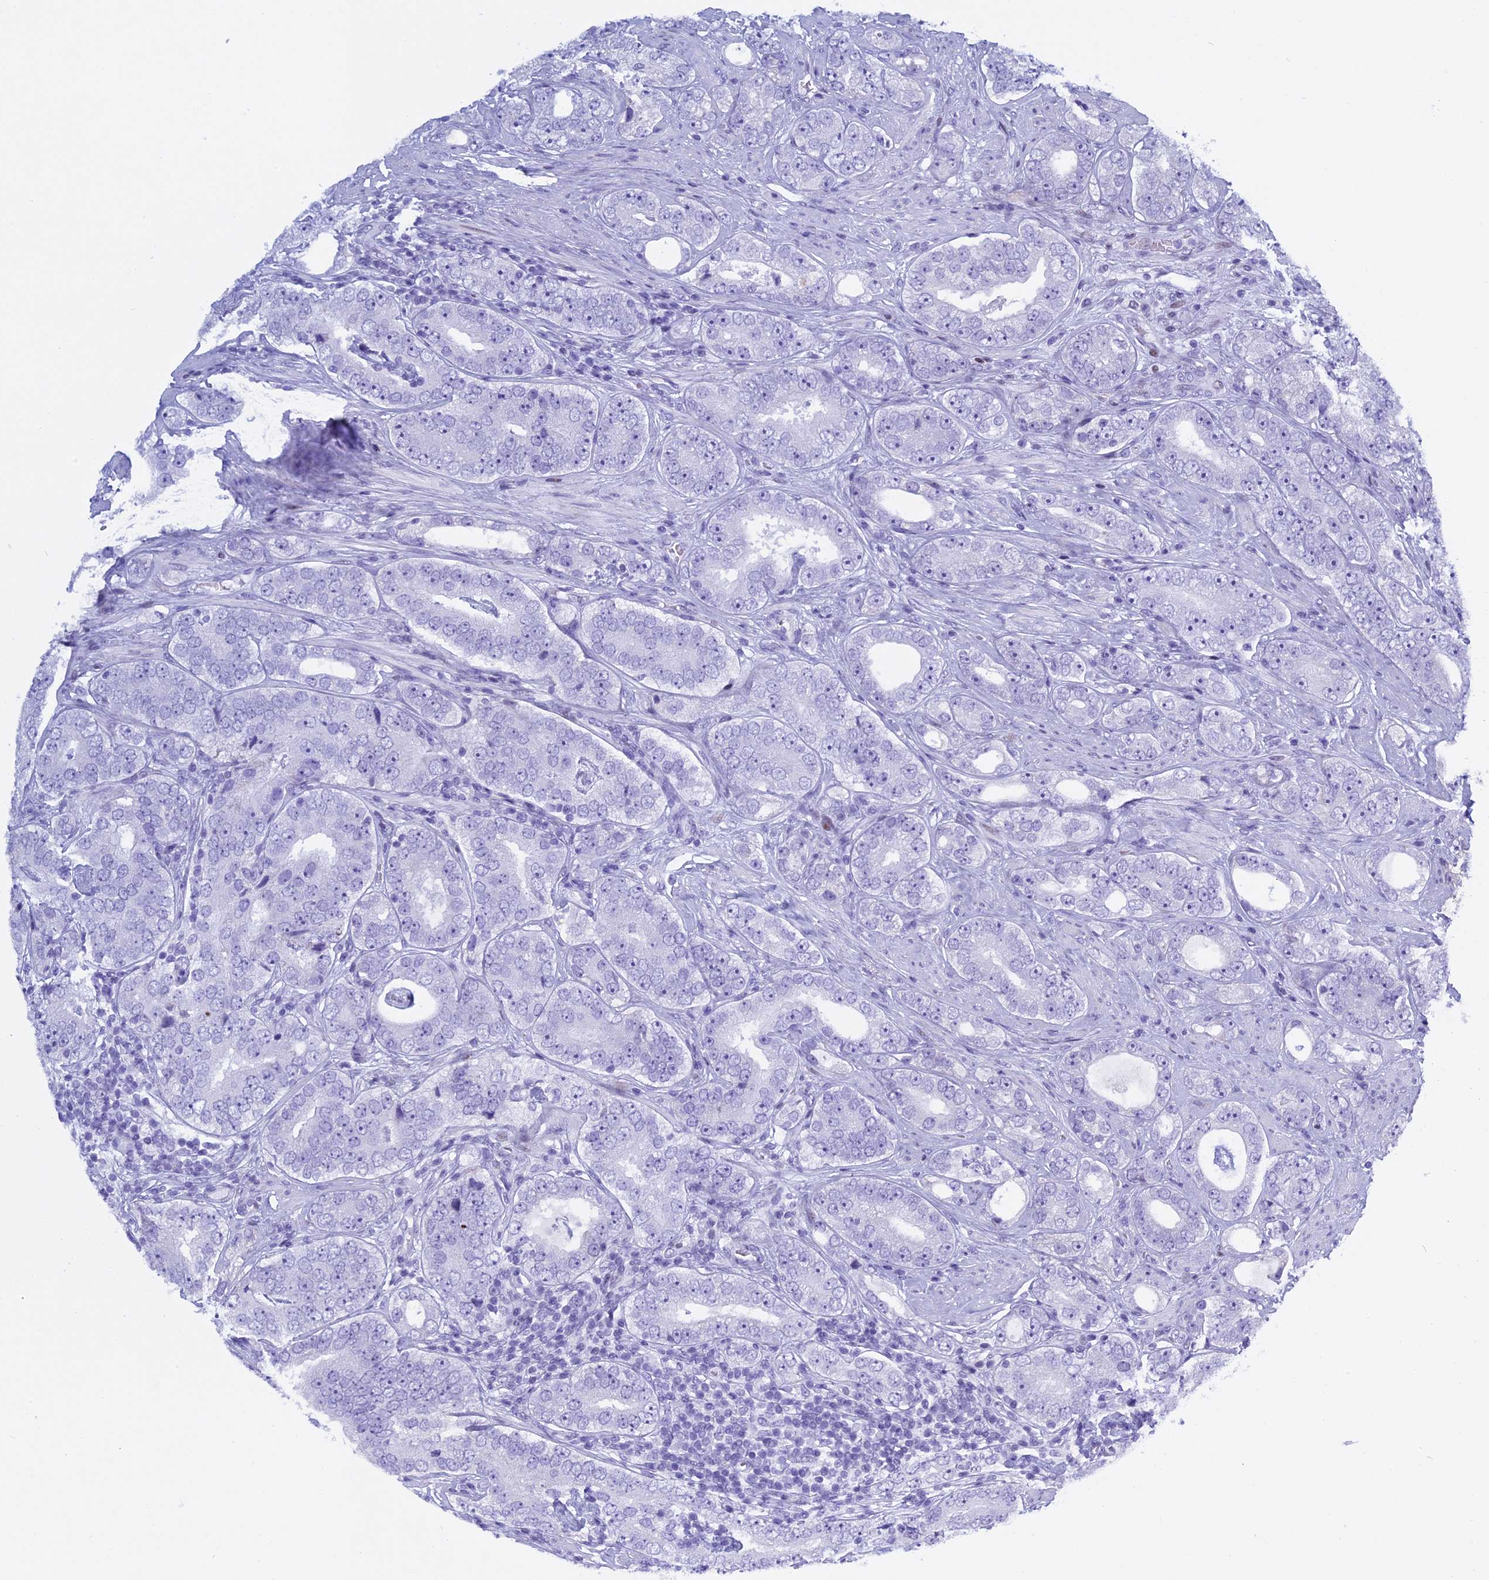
{"staining": {"intensity": "negative", "quantity": "none", "location": "none"}, "tissue": "prostate cancer", "cell_type": "Tumor cells", "image_type": "cancer", "snomed": [{"axis": "morphology", "description": "Adenocarcinoma, High grade"}, {"axis": "topography", "description": "Prostate"}], "caption": "Tumor cells are negative for protein expression in human prostate high-grade adenocarcinoma.", "gene": "KCTD21", "patient": {"sex": "male", "age": 56}}